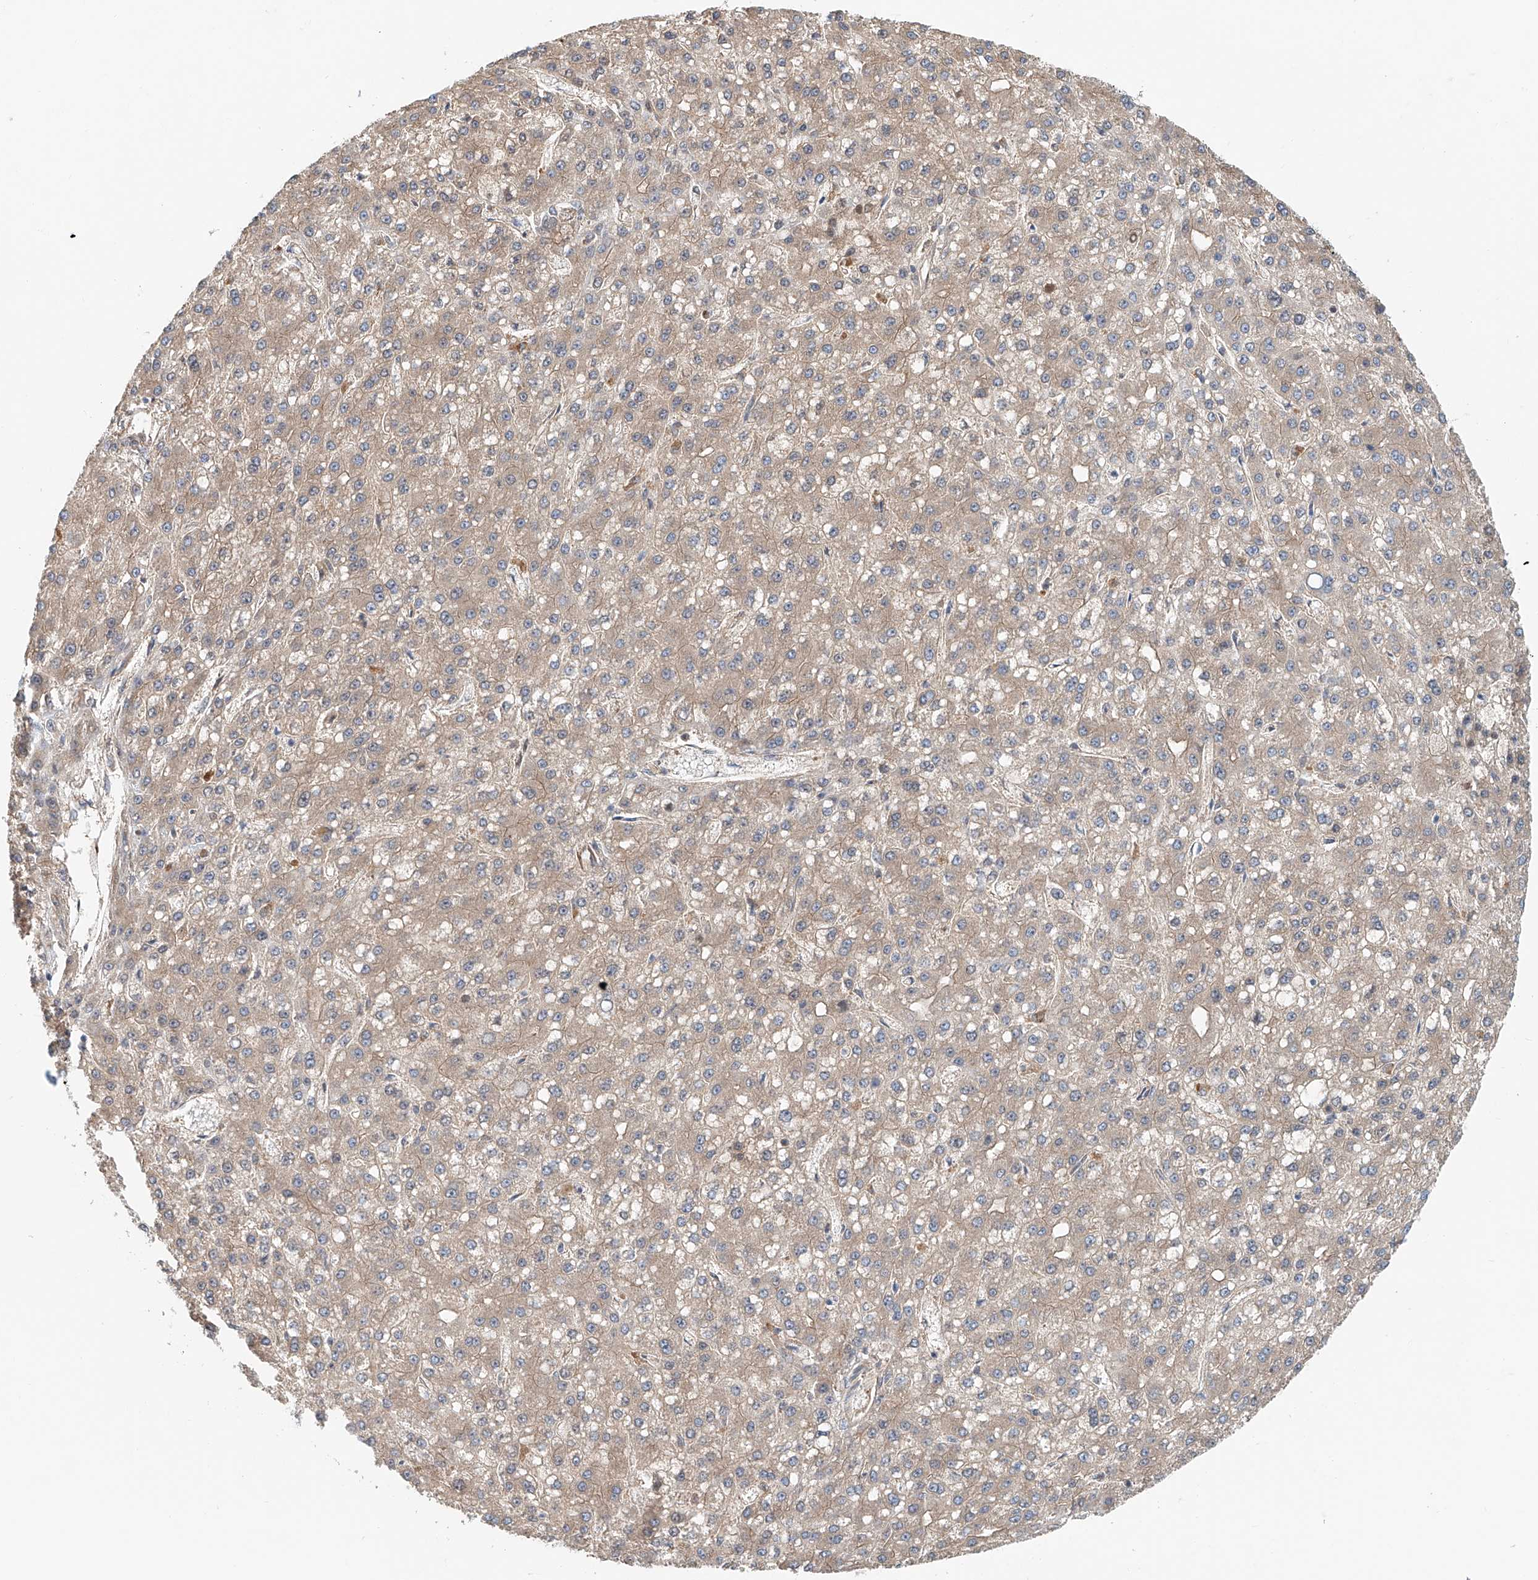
{"staining": {"intensity": "weak", "quantity": "25%-75%", "location": "cytoplasmic/membranous"}, "tissue": "liver cancer", "cell_type": "Tumor cells", "image_type": "cancer", "snomed": [{"axis": "morphology", "description": "Carcinoma, Hepatocellular, NOS"}, {"axis": "topography", "description": "Liver"}], "caption": "A brown stain highlights weak cytoplasmic/membranous positivity of a protein in liver hepatocellular carcinoma tumor cells. (DAB (3,3'-diaminobenzidine) = brown stain, brightfield microscopy at high magnification).", "gene": "FRYL", "patient": {"sex": "male", "age": 67}}